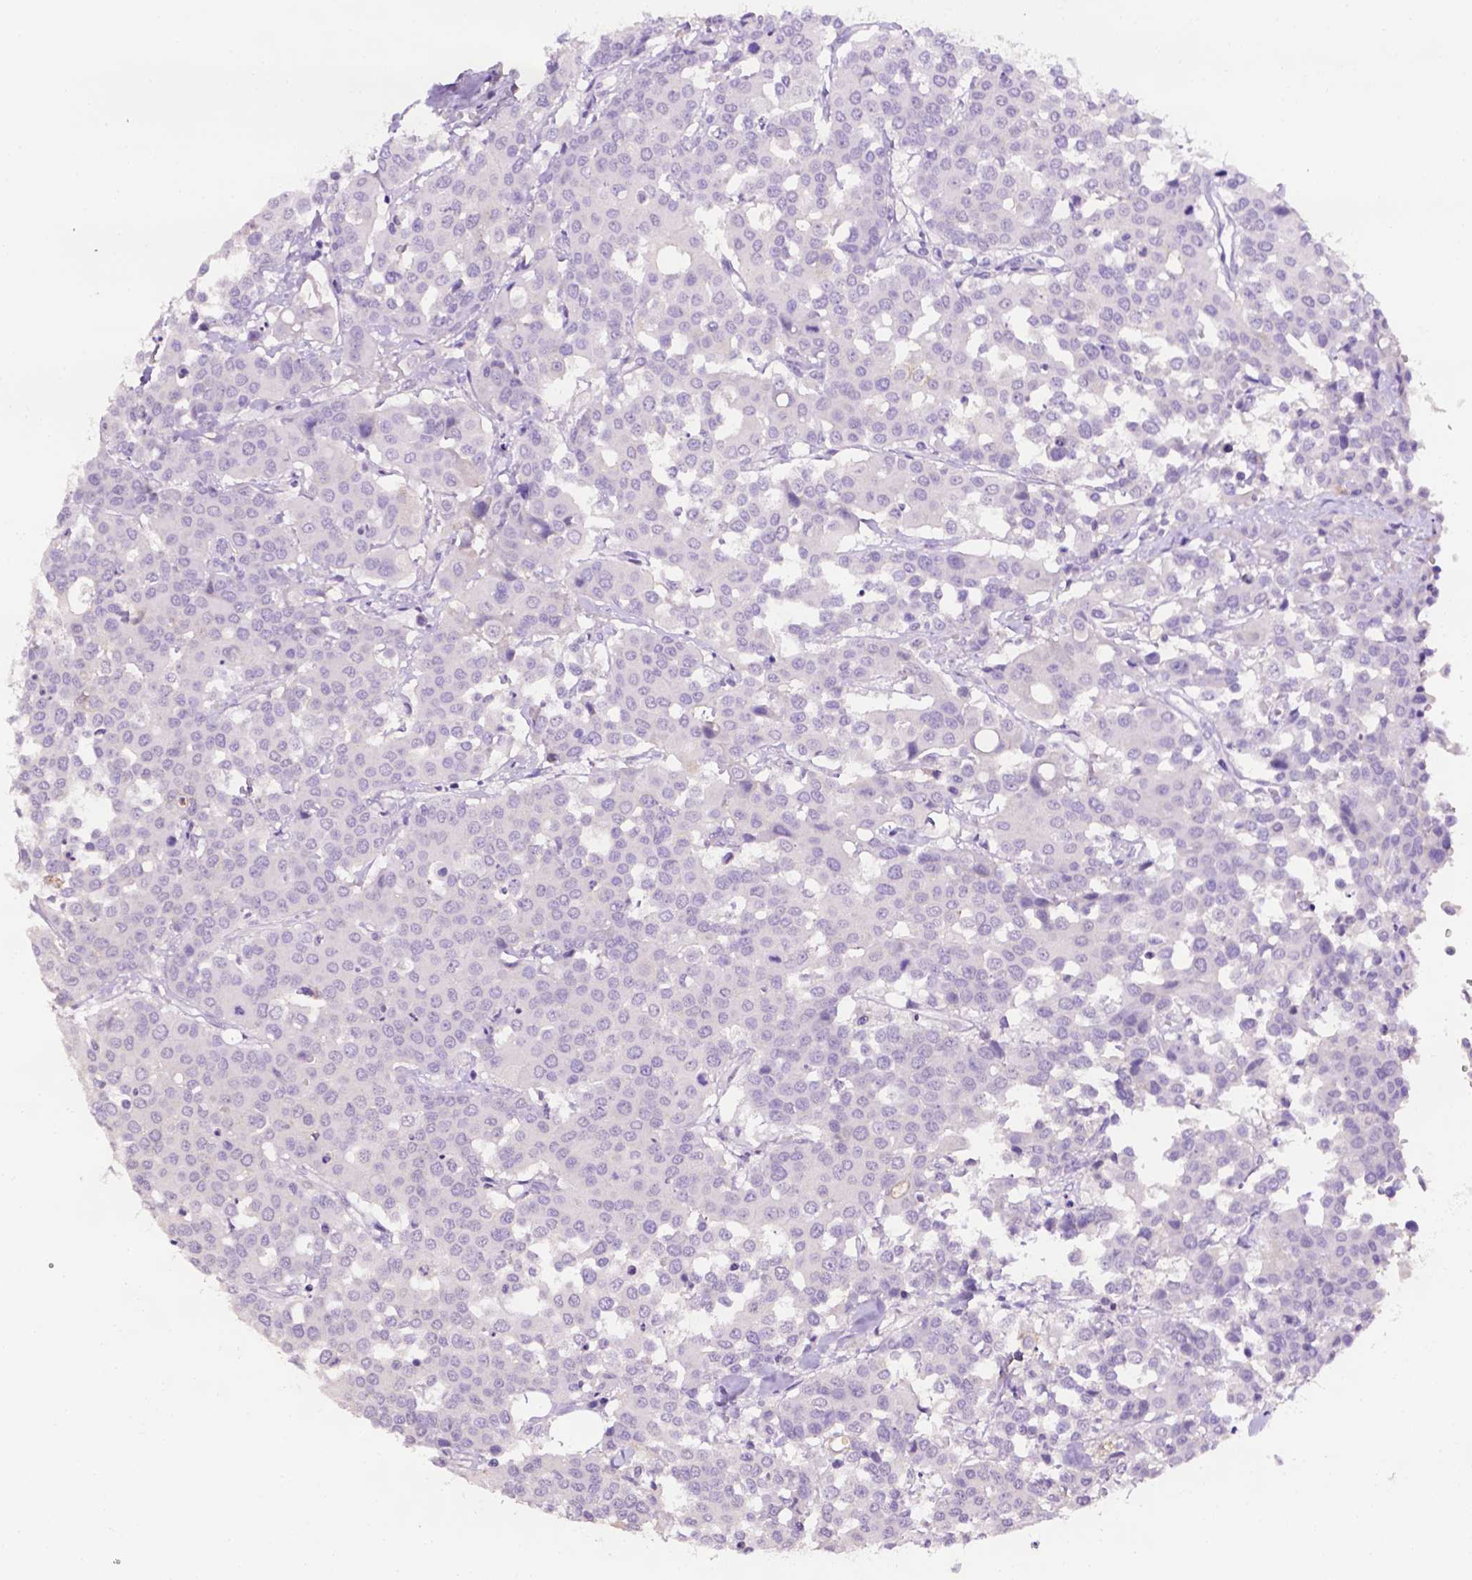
{"staining": {"intensity": "negative", "quantity": "none", "location": "none"}, "tissue": "carcinoid", "cell_type": "Tumor cells", "image_type": "cancer", "snomed": [{"axis": "morphology", "description": "Carcinoid, malignant, NOS"}, {"axis": "topography", "description": "Colon"}], "caption": "Tumor cells are negative for brown protein staining in carcinoid (malignant).", "gene": "TACSTD2", "patient": {"sex": "male", "age": 81}}